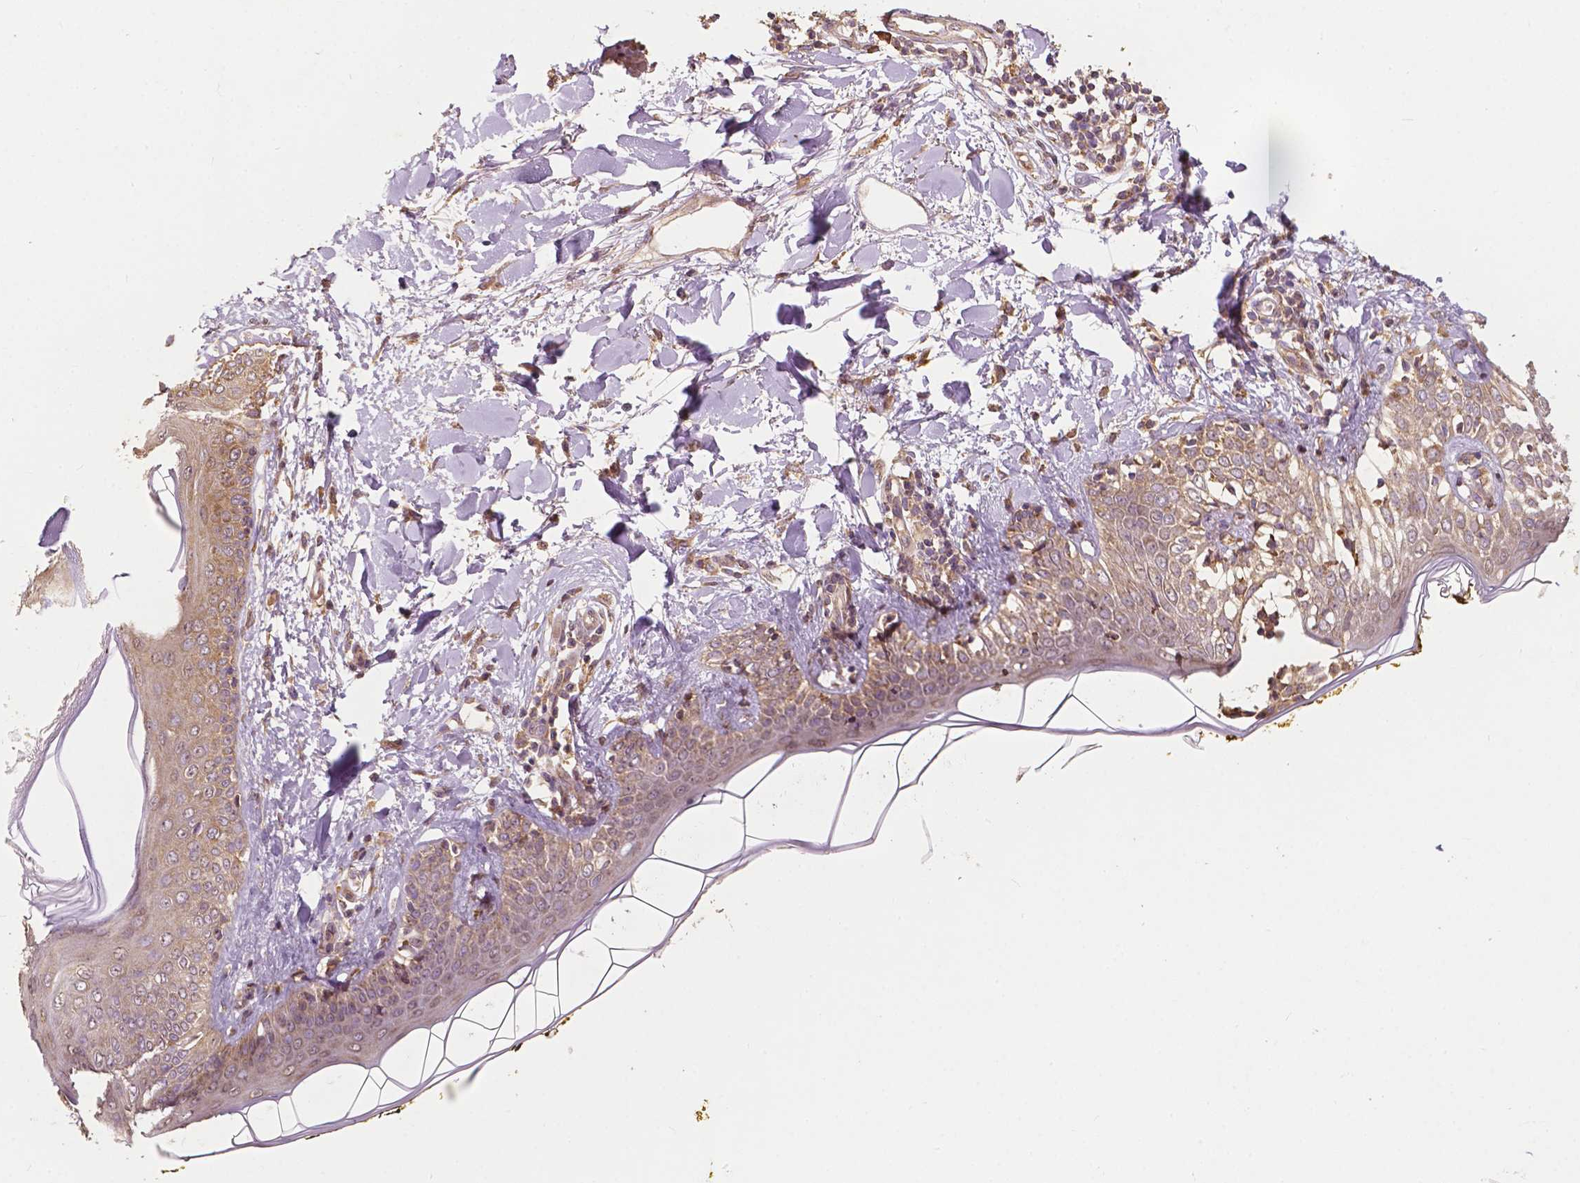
{"staining": {"intensity": "moderate", "quantity": ">75%", "location": "cytoplasmic/membranous"}, "tissue": "skin", "cell_type": "Fibroblasts", "image_type": "normal", "snomed": [{"axis": "morphology", "description": "Normal tissue, NOS"}, {"axis": "topography", "description": "Skin"}], "caption": "Immunohistochemistry (IHC) (DAB (3,3'-diaminobenzidine)) staining of benign skin reveals moderate cytoplasmic/membranous protein staining in approximately >75% of fibroblasts.", "gene": "G3BP1", "patient": {"sex": "female", "age": 34}}